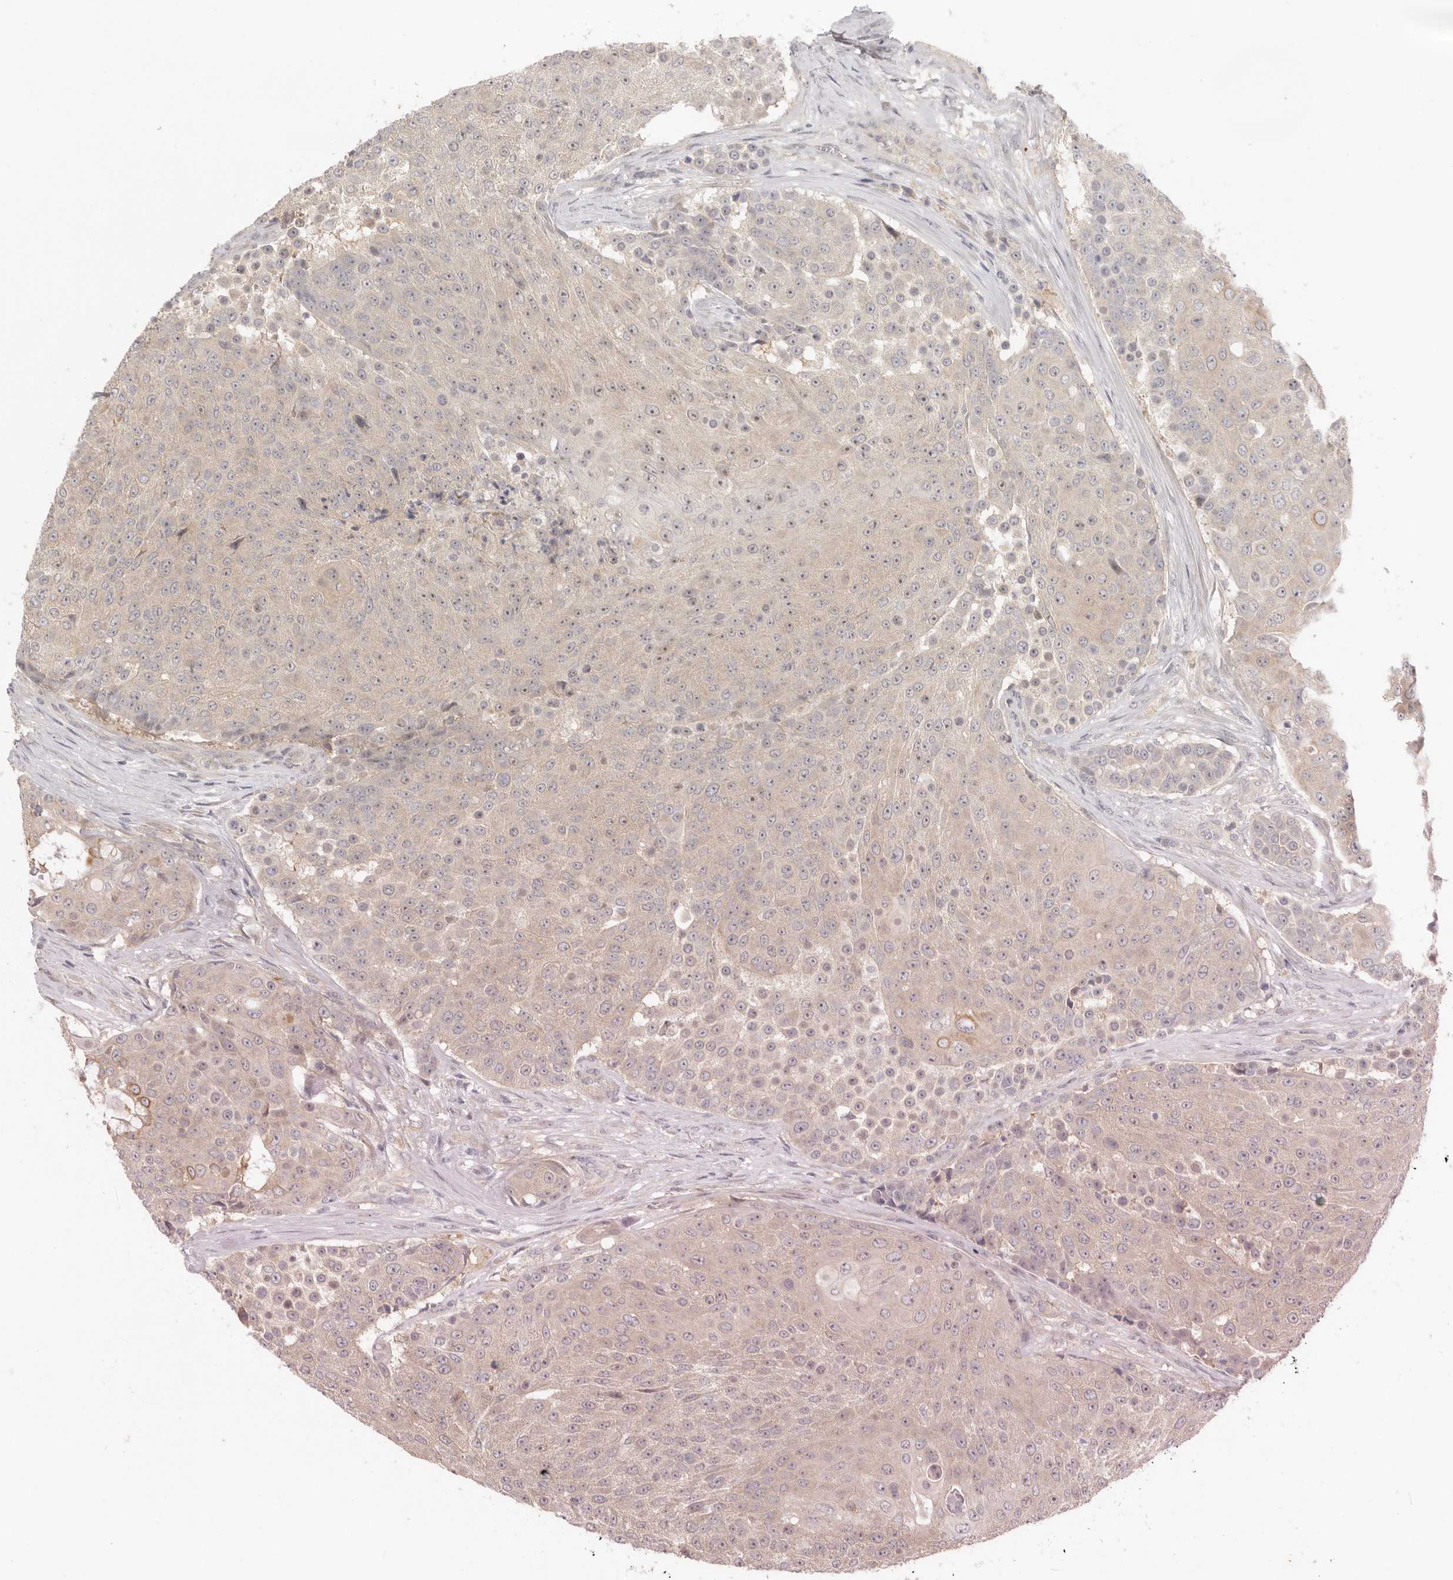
{"staining": {"intensity": "moderate", "quantity": "<25%", "location": "cytoplasmic/membranous"}, "tissue": "urothelial cancer", "cell_type": "Tumor cells", "image_type": "cancer", "snomed": [{"axis": "morphology", "description": "Urothelial carcinoma, High grade"}, {"axis": "topography", "description": "Urinary bladder"}], "caption": "This is a photomicrograph of immunohistochemistry staining of high-grade urothelial carcinoma, which shows moderate positivity in the cytoplasmic/membranous of tumor cells.", "gene": "AHDC1", "patient": {"sex": "female", "age": 63}}